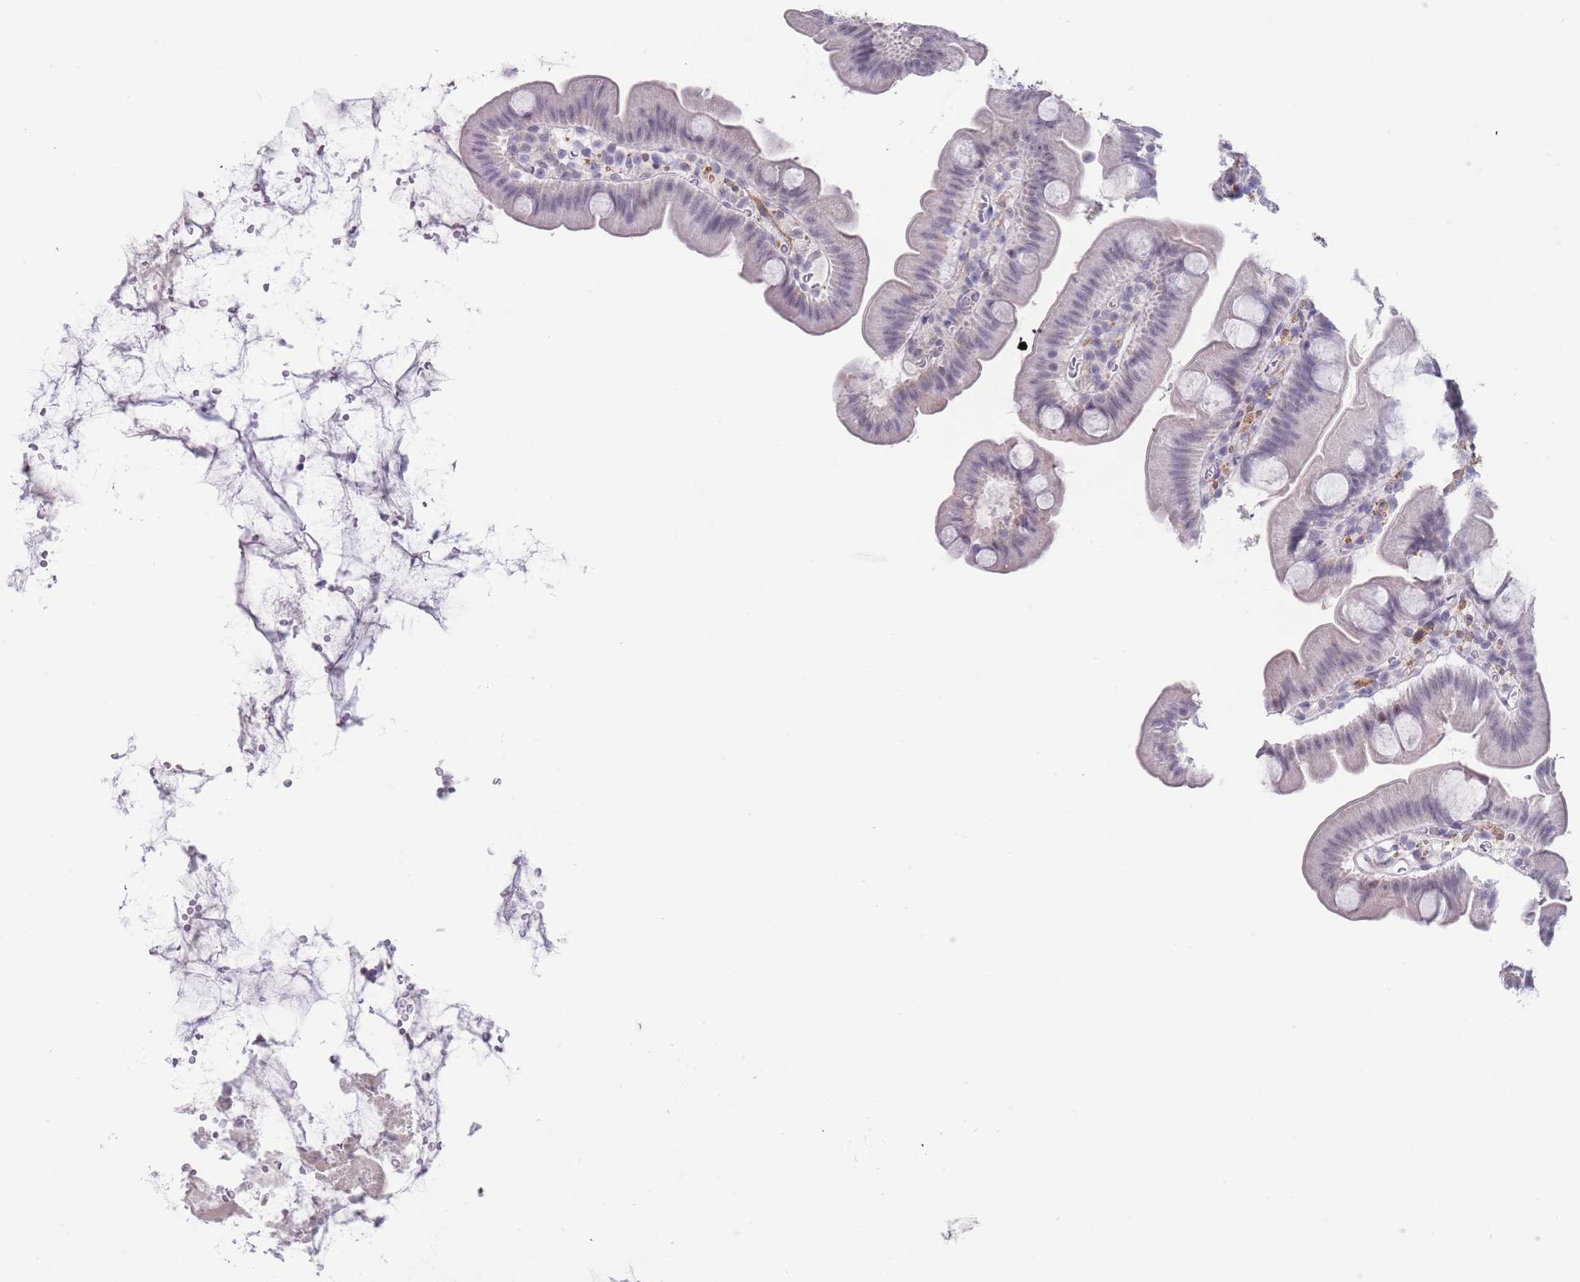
{"staining": {"intensity": "weak", "quantity": "25%-75%", "location": "cytoplasmic/membranous"}, "tissue": "small intestine", "cell_type": "Glandular cells", "image_type": "normal", "snomed": [{"axis": "morphology", "description": "Normal tissue, NOS"}, {"axis": "topography", "description": "Small intestine"}], "caption": "Small intestine stained with DAB (3,3'-diaminobenzidine) immunohistochemistry displays low levels of weak cytoplasmic/membranous staining in approximately 25%-75% of glandular cells.", "gene": "ASAP3", "patient": {"sex": "female", "age": 68}}